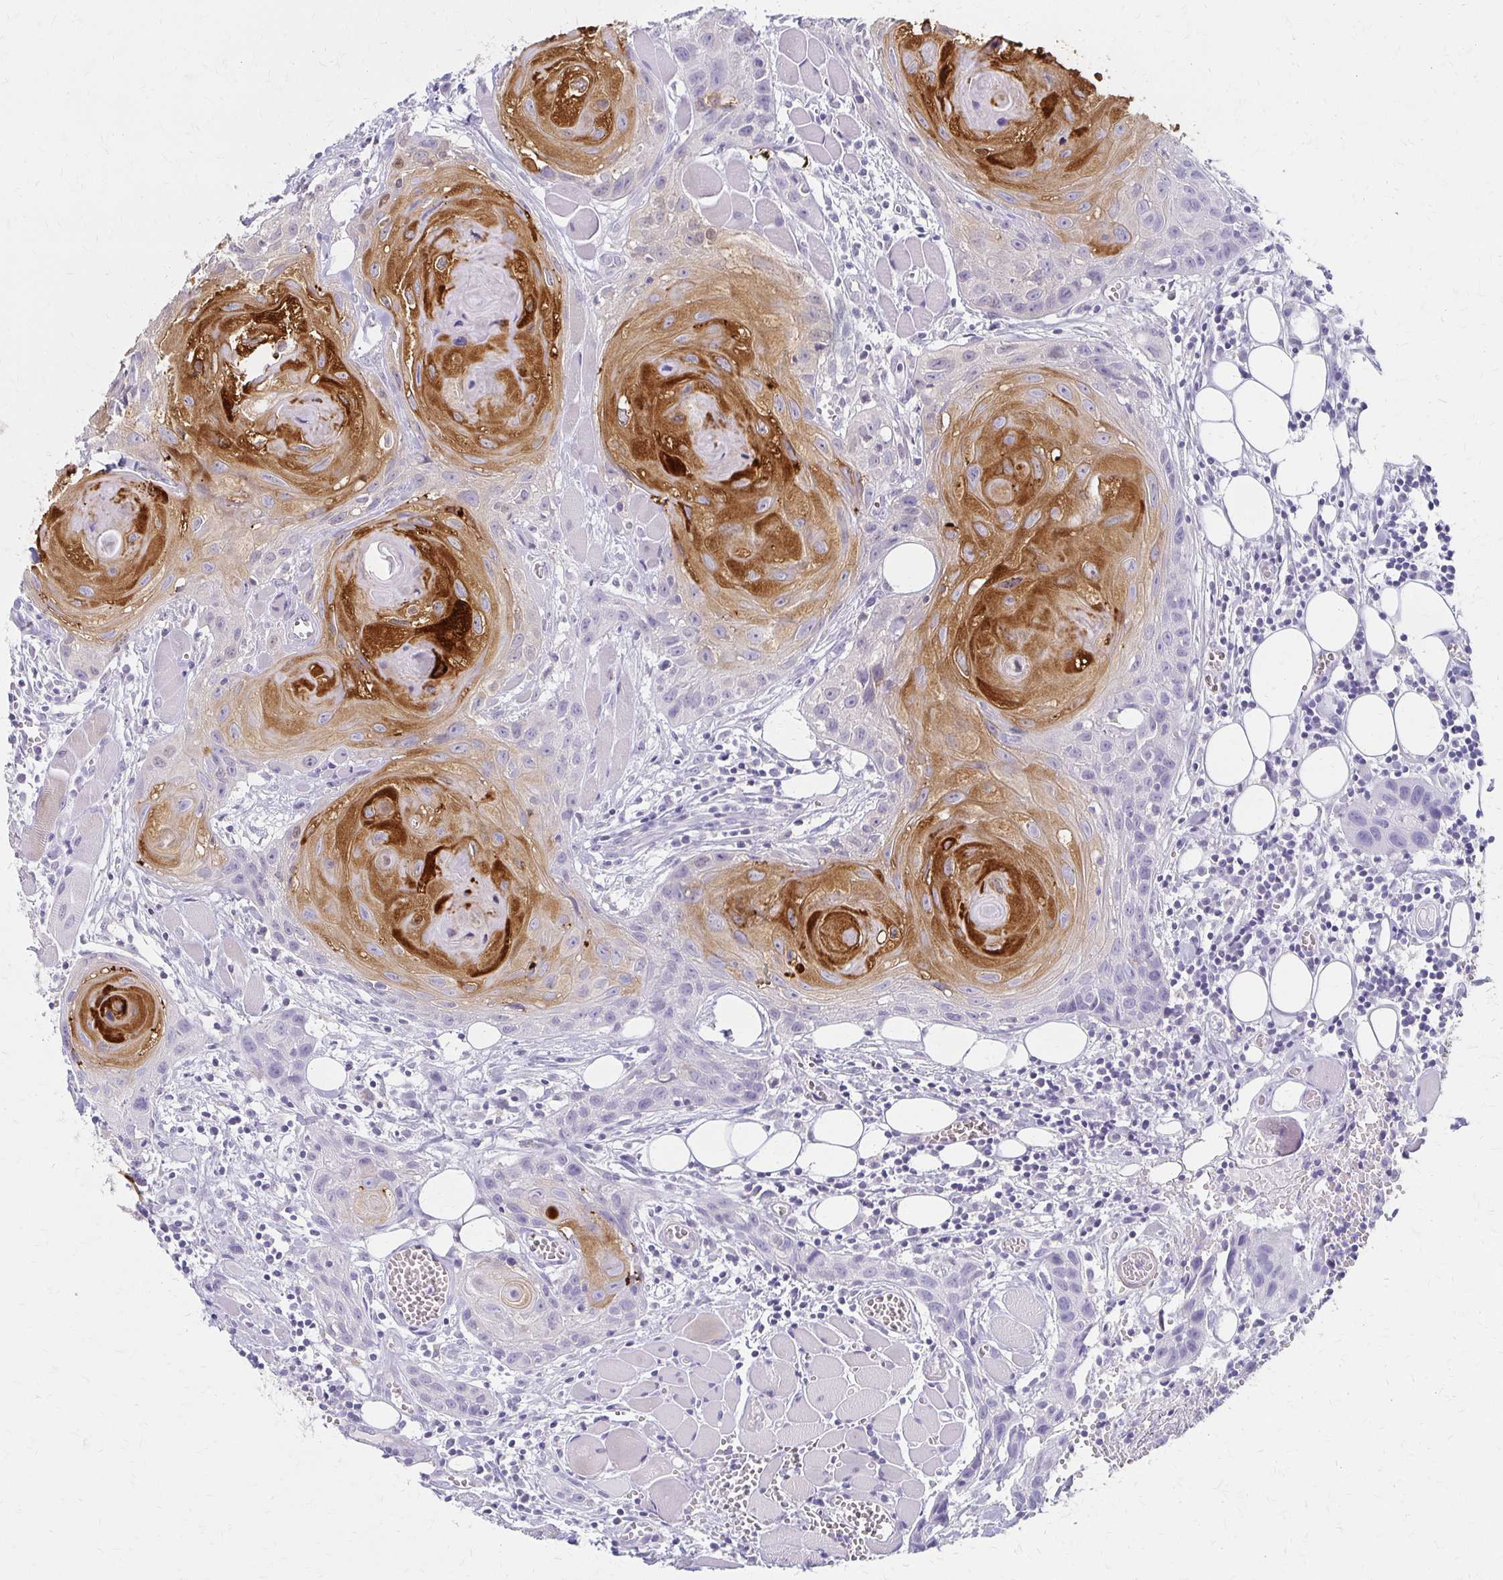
{"staining": {"intensity": "strong", "quantity": "<25%", "location": "cytoplasmic/membranous"}, "tissue": "head and neck cancer", "cell_type": "Tumor cells", "image_type": "cancer", "snomed": [{"axis": "morphology", "description": "Squamous cell carcinoma, NOS"}, {"axis": "topography", "description": "Oral tissue"}, {"axis": "topography", "description": "Head-Neck"}], "caption": "Head and neck cancer stained with a protein marker demonstrates strong staining in tumor cells.", "gene": "IVL", "patient": {"sex": "male", "age": 58}}